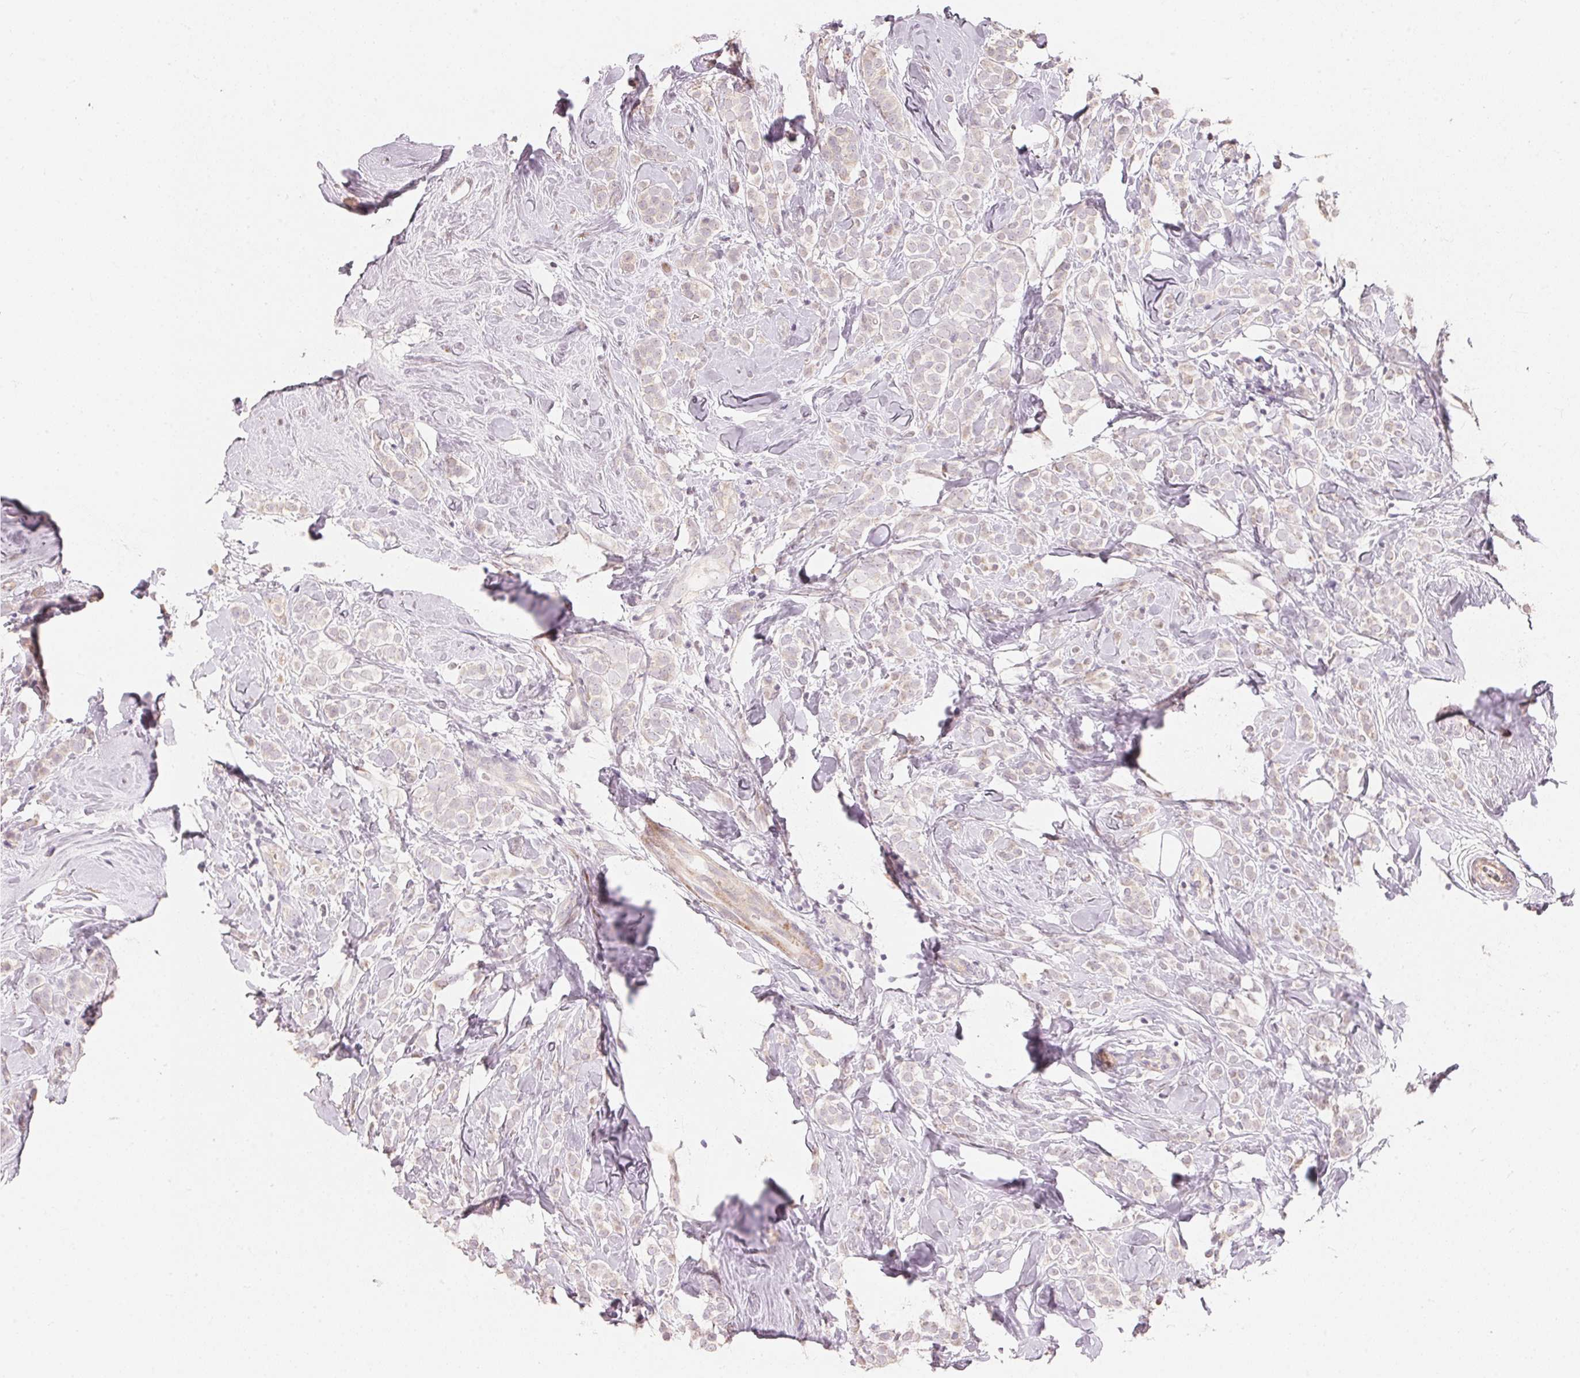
{"staining": {"intensity": "negative", "quantity": "none", "location": "none"}, "tissue": "breast cancer", "cell_type": "Tumor cells", "image_type": "cancer", "snomed": [{"axis": "morphology", "description": "Lobular carcinoma"}, {"axis": "topography", "description": "Breast"}], "caption": "This is an immunohistochemistry image of human breast cancer. There is no expression in tumor cells.", "gene": "TP53AIP1", "patient": {"sex": "female", "age": 49}}